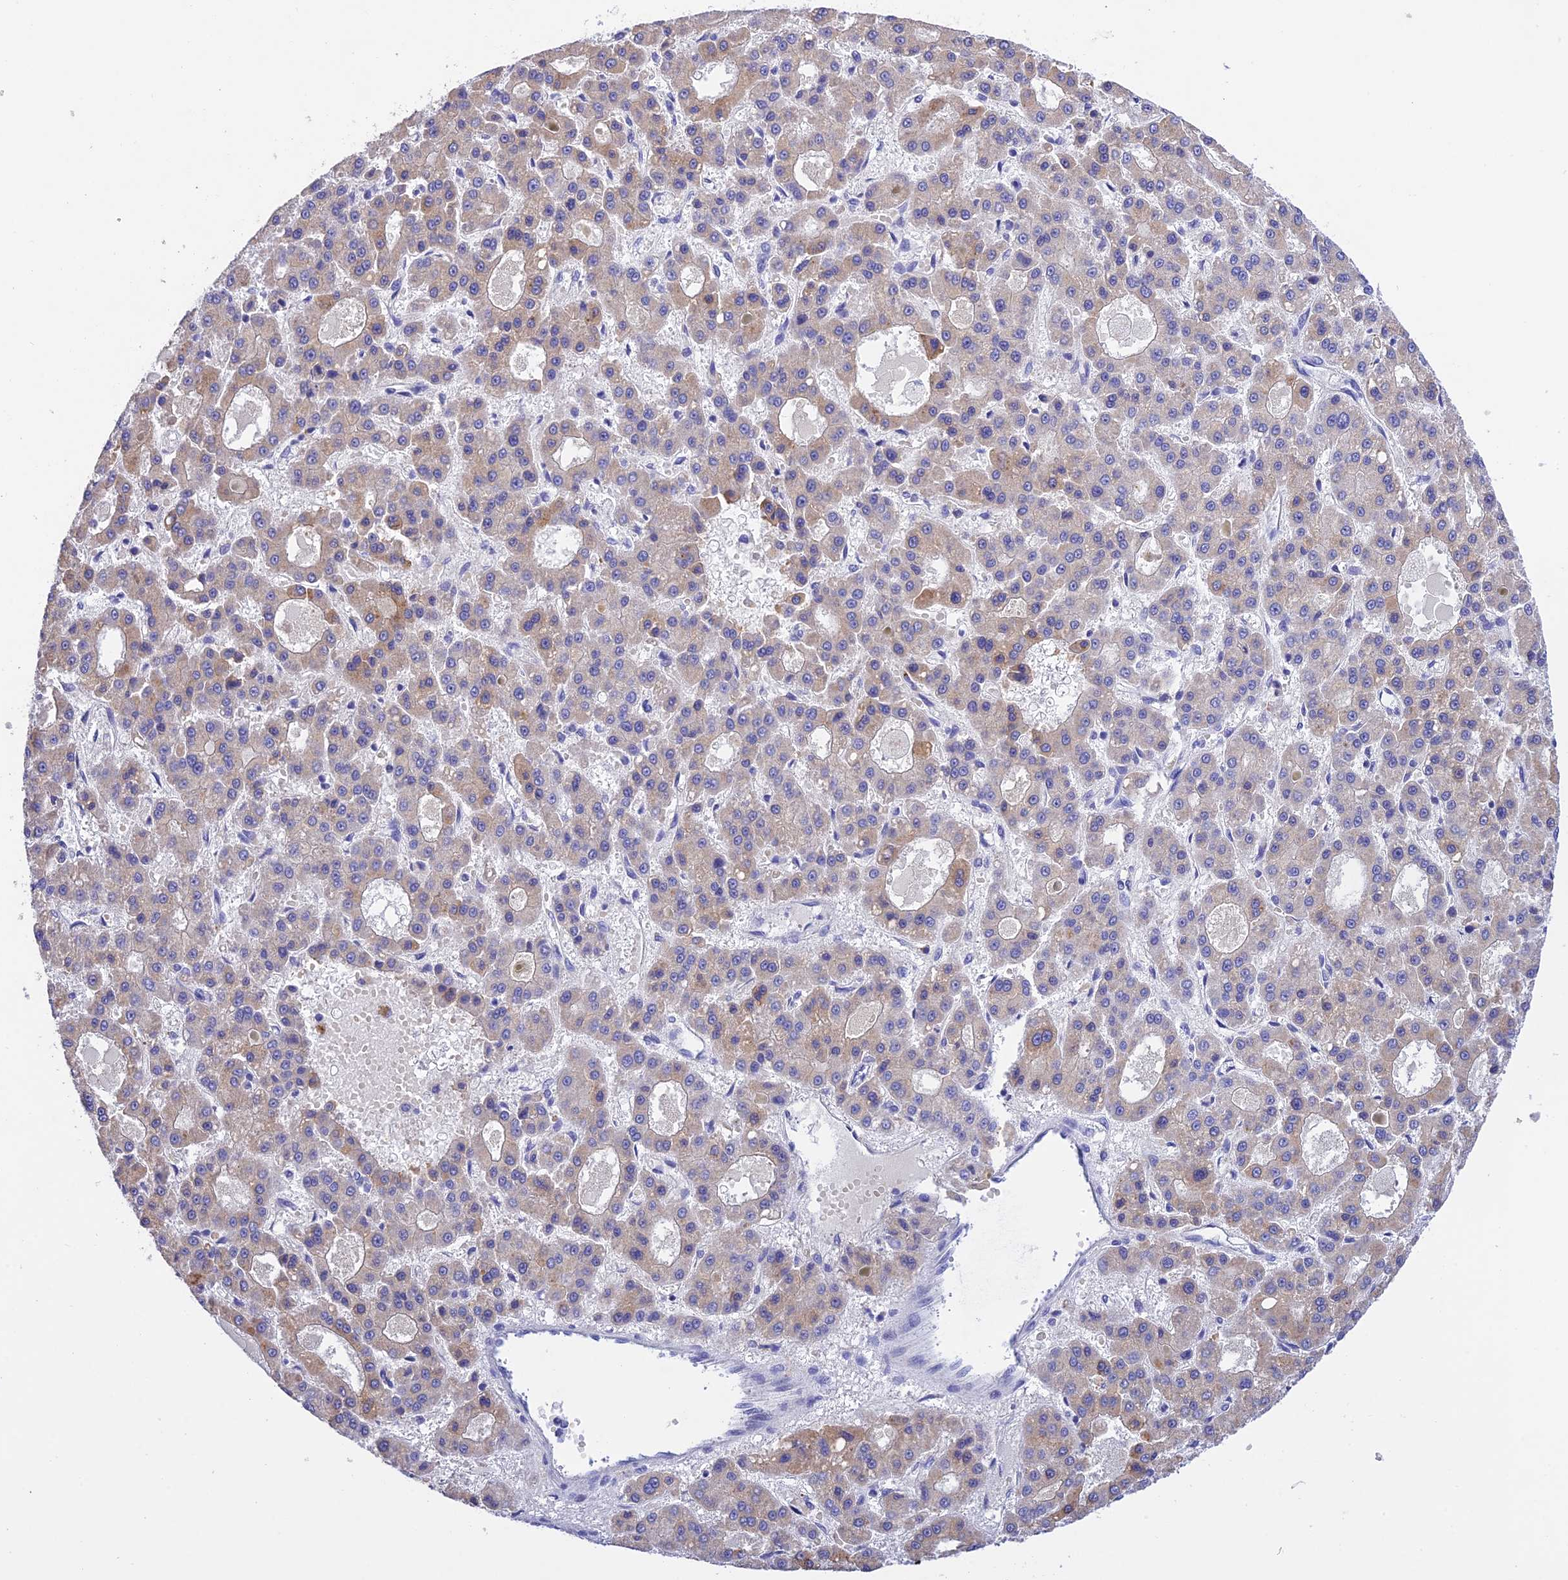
{"staining": {"intensity": "weak", "quantity": "<25%", "location": "cytoplasmic/membranous"}, "tissue": "liver cancer", "cell_type": "Tumor cells", "image_type": "cancer", "snomed": [{"axis": "morphology", "description": "Carcinoma, Hepatocellular, NOS"}, {"axis": "topography", "description": "Liver"}], "caption": "This is an IHC micrograph of liver cancer. There is no expression in tumor cells.", "gene": "MS4A5", "patient": {"sex": "male", "age": 70}}